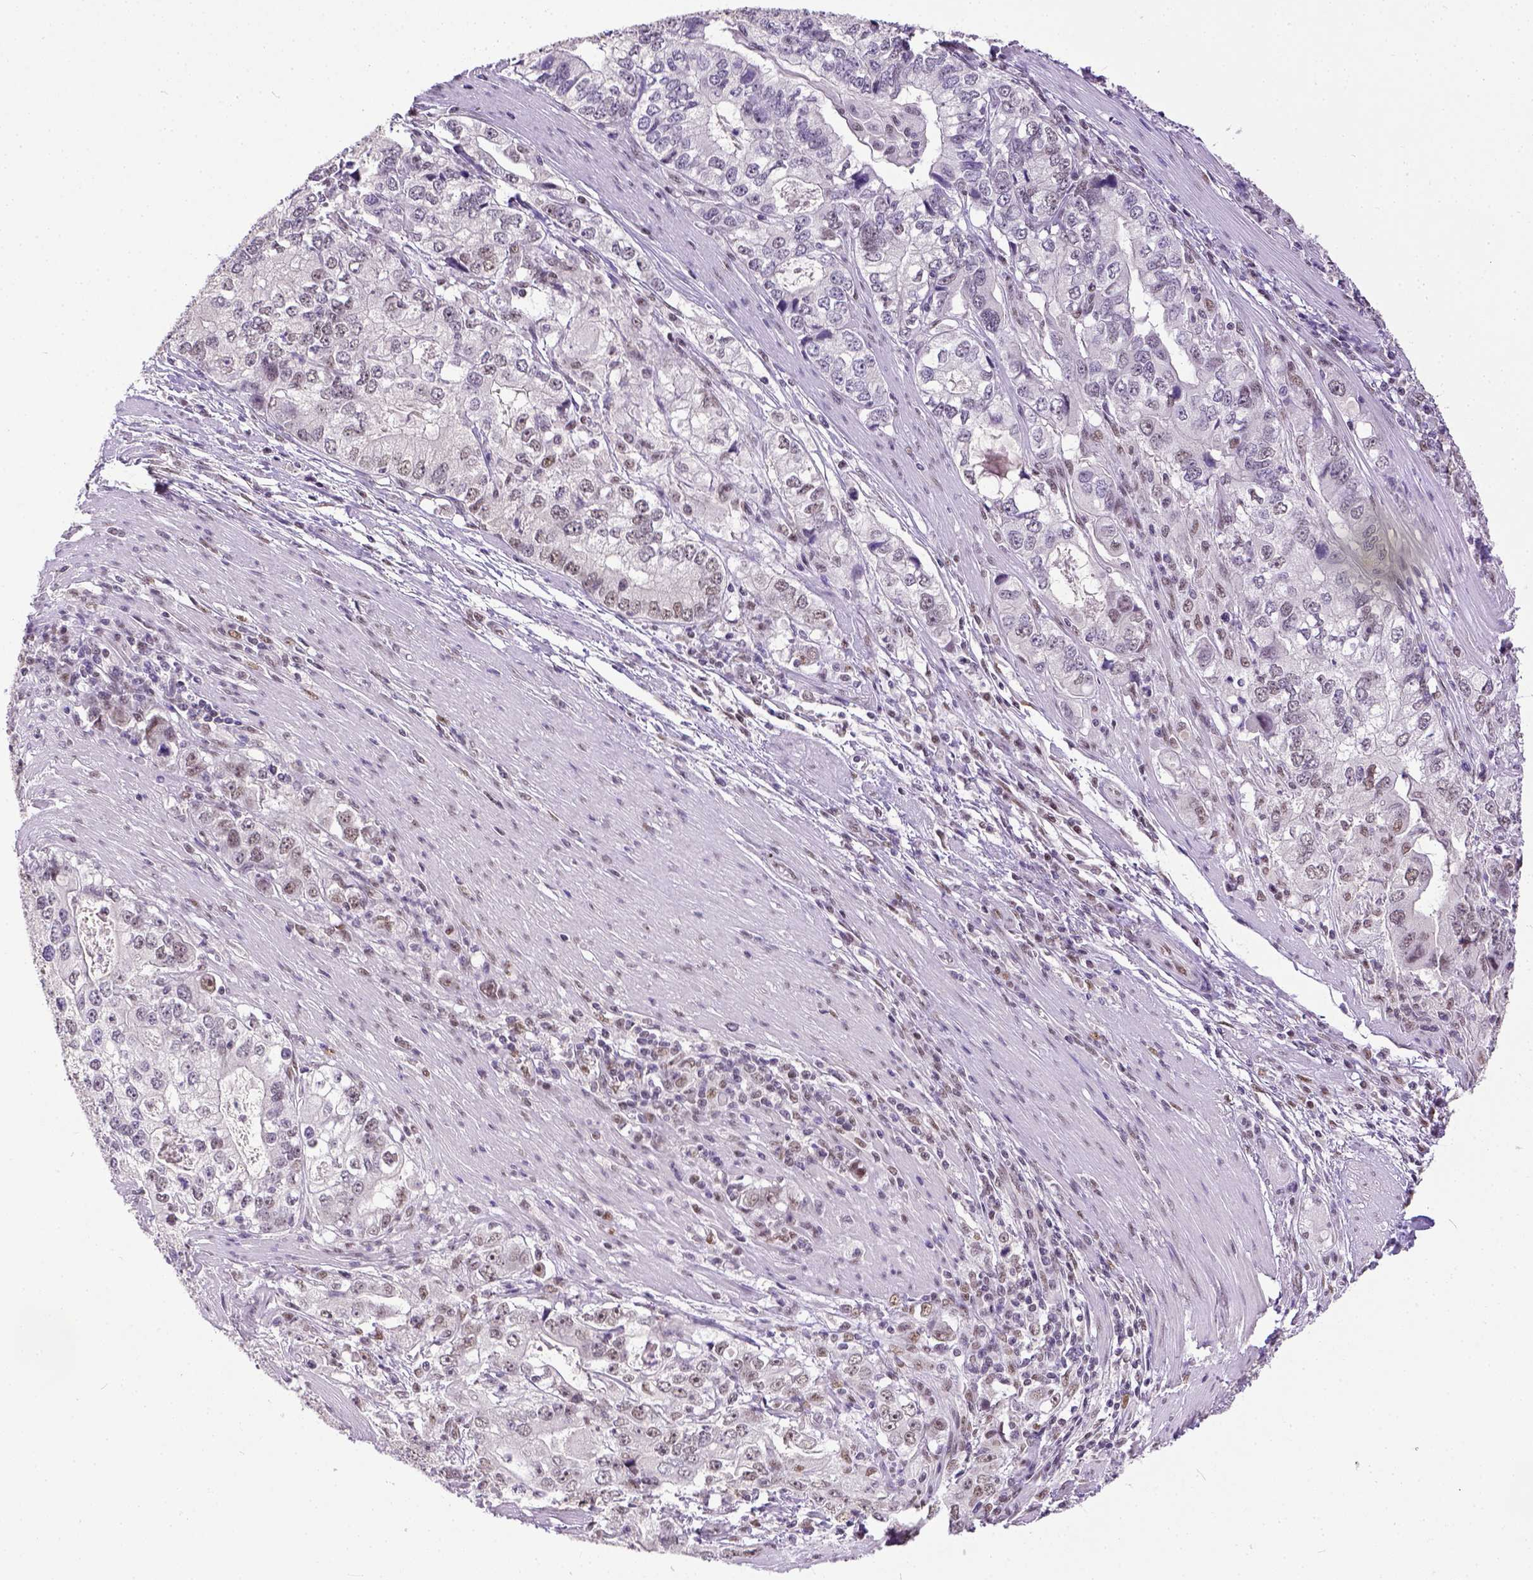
{"staining": {"intensity": "negative", "quantity": "none", "location": "none"}, "tissue": "stomach cancer", "cell_type": "Tumor cells", "image_type": "cancer", "snomed": [{"axis": "morphology", "description": "Adenocarcinoma, NOS"}, {"axis": "topography", "description": "Stomach, lower"}], "caption": "This histopathology image is of stomach cancer (adenocarcinoma) stained with immunohistochemistry (IHC) to label a protein in brown with the nuclei are counter-stained blue. There is no staining in tumor cells.", "gene": "ERCC1", "patient": {"sex": "female", "age": 72}}